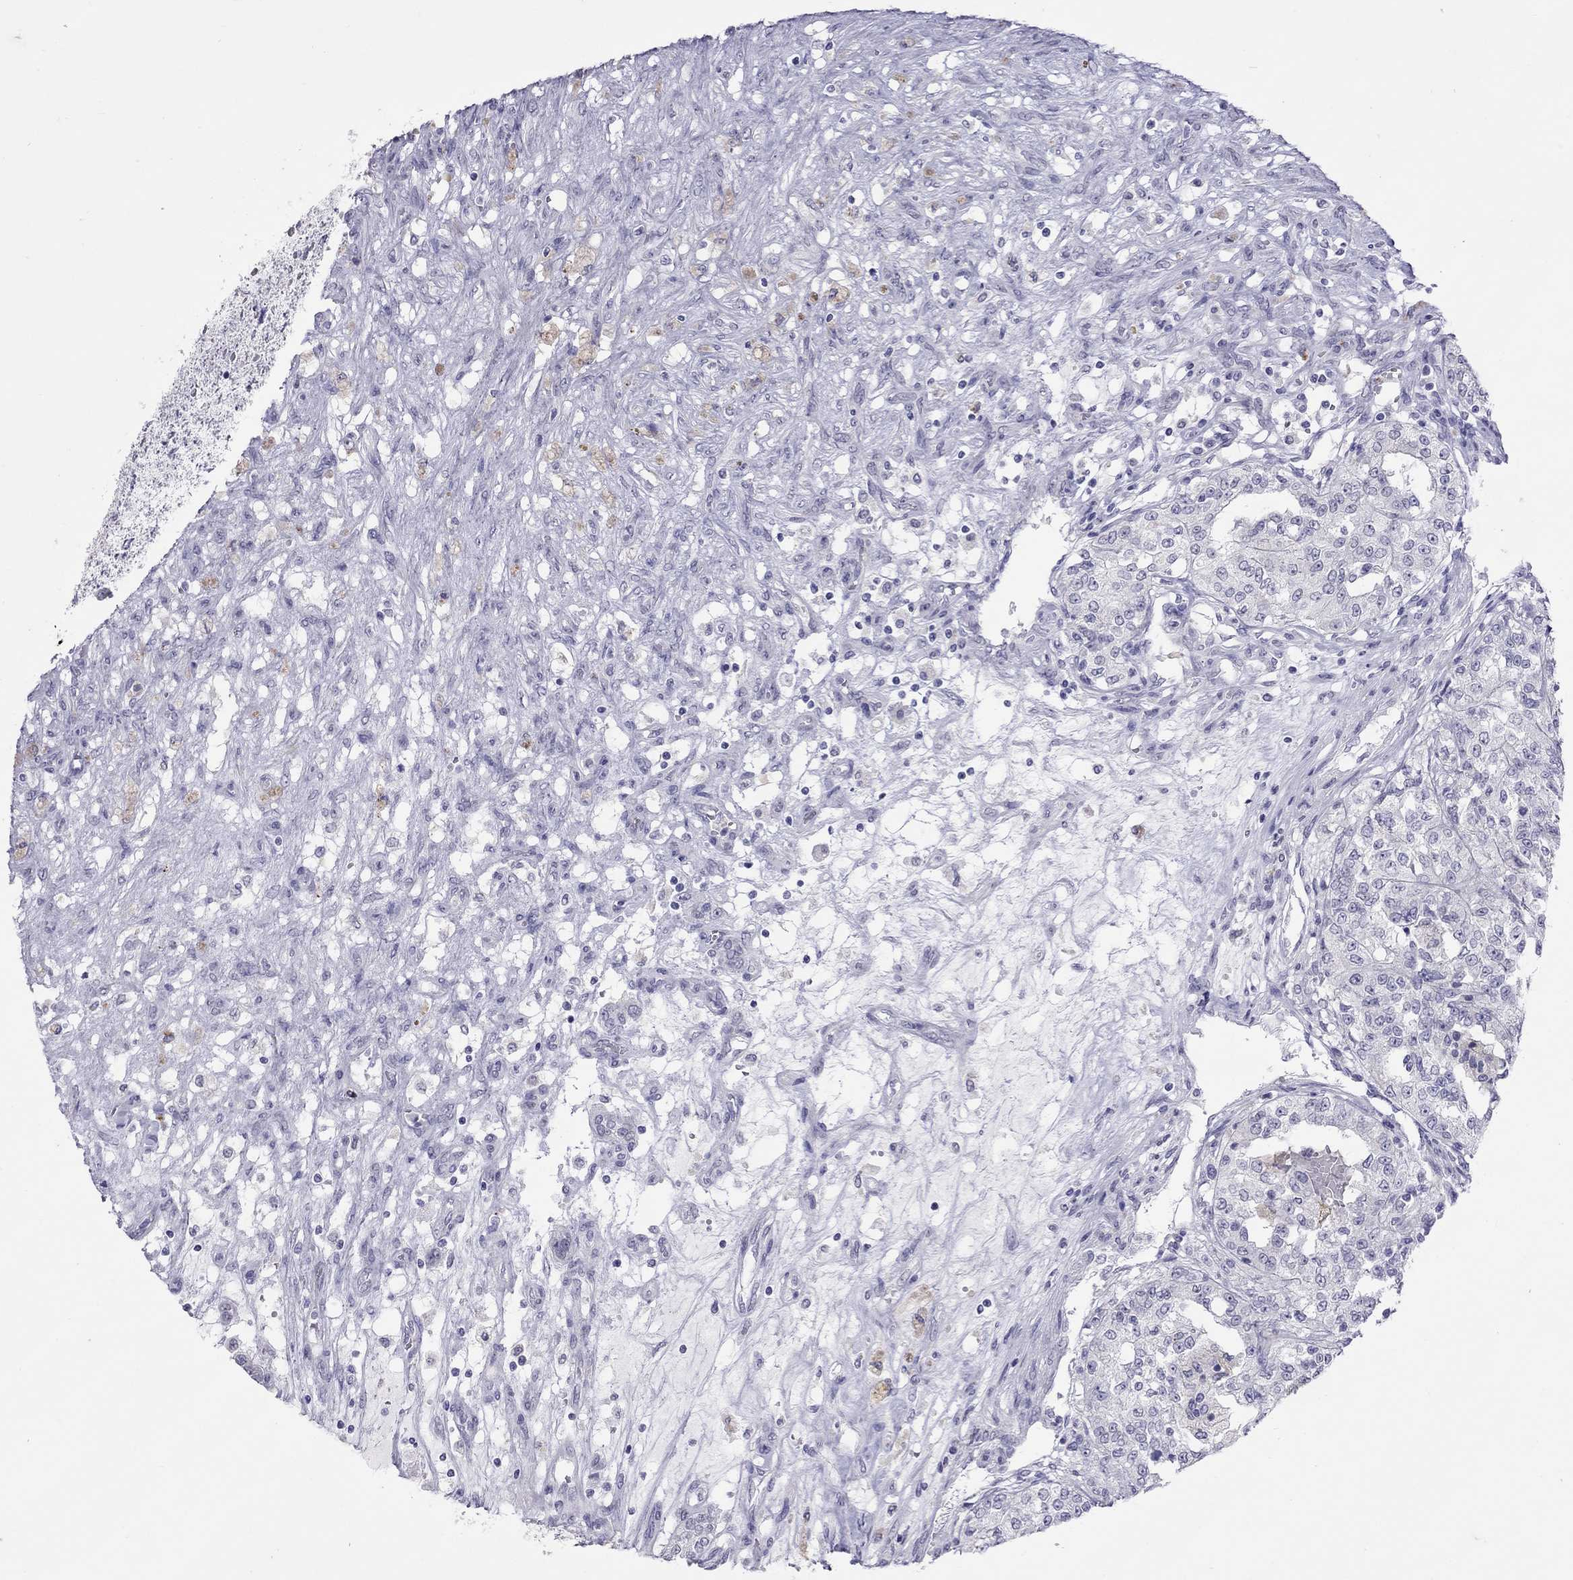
{"staining": {"intensity": "negative", "quantity": "none", "location": "none"}, "tissue": "renal cancer", "cell_type": "Tumor cells", "image_type": "cancer", "snomed": [{"axis": "morphology", "description": "Adenocarcinoma, NOS"}, {"axis": "topography", "description": "Kidney"}], "caption": "The immunohistochemistry (IHC) histopathology image has no significant staining in tumor cells of adenocarcinoma (renal) tissue.", "gene": "SLAMF1", "patient": {"sex": "female", "age": 63}}